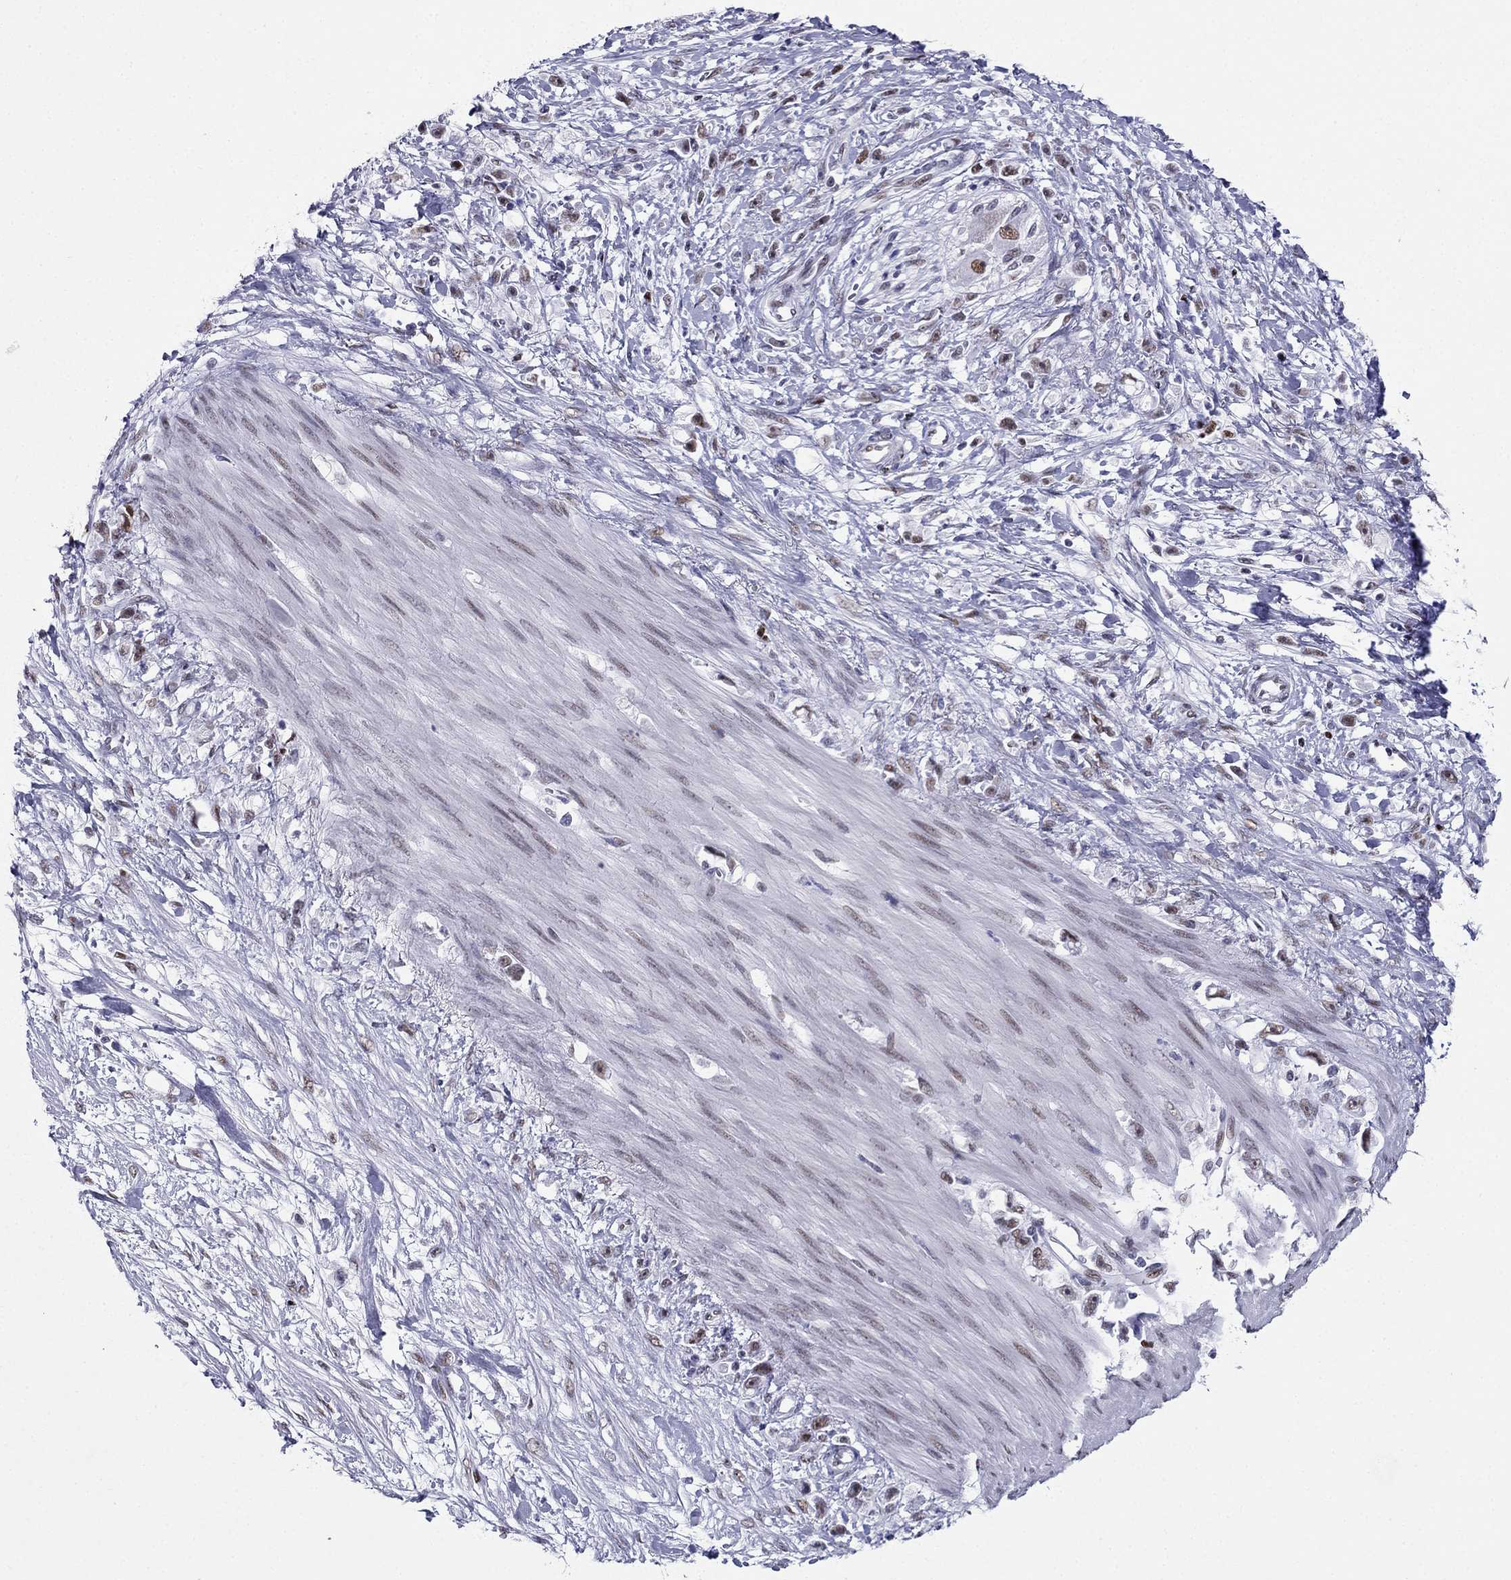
{"staining": {"intensity": "moderate", "quantity": "<25%", "location": "nuclear"}, "tissue": "stomach cancer", "cell_type": "Tumor cells", "image_type": "cancer", "snomed": [{"axis": "morphology", "description": "Adenocarcinoma, NOS"}, {"axis": "topography", "description": "Stomach"}], "caption": "Adenocarcinoma (stomach) stained with immunohistochemistry (IHC) shows moderate nuclear positivity in about <25% of tumor cells.", "gene": "PPM1G", "patient": {"sex": "female", "age": 59}}